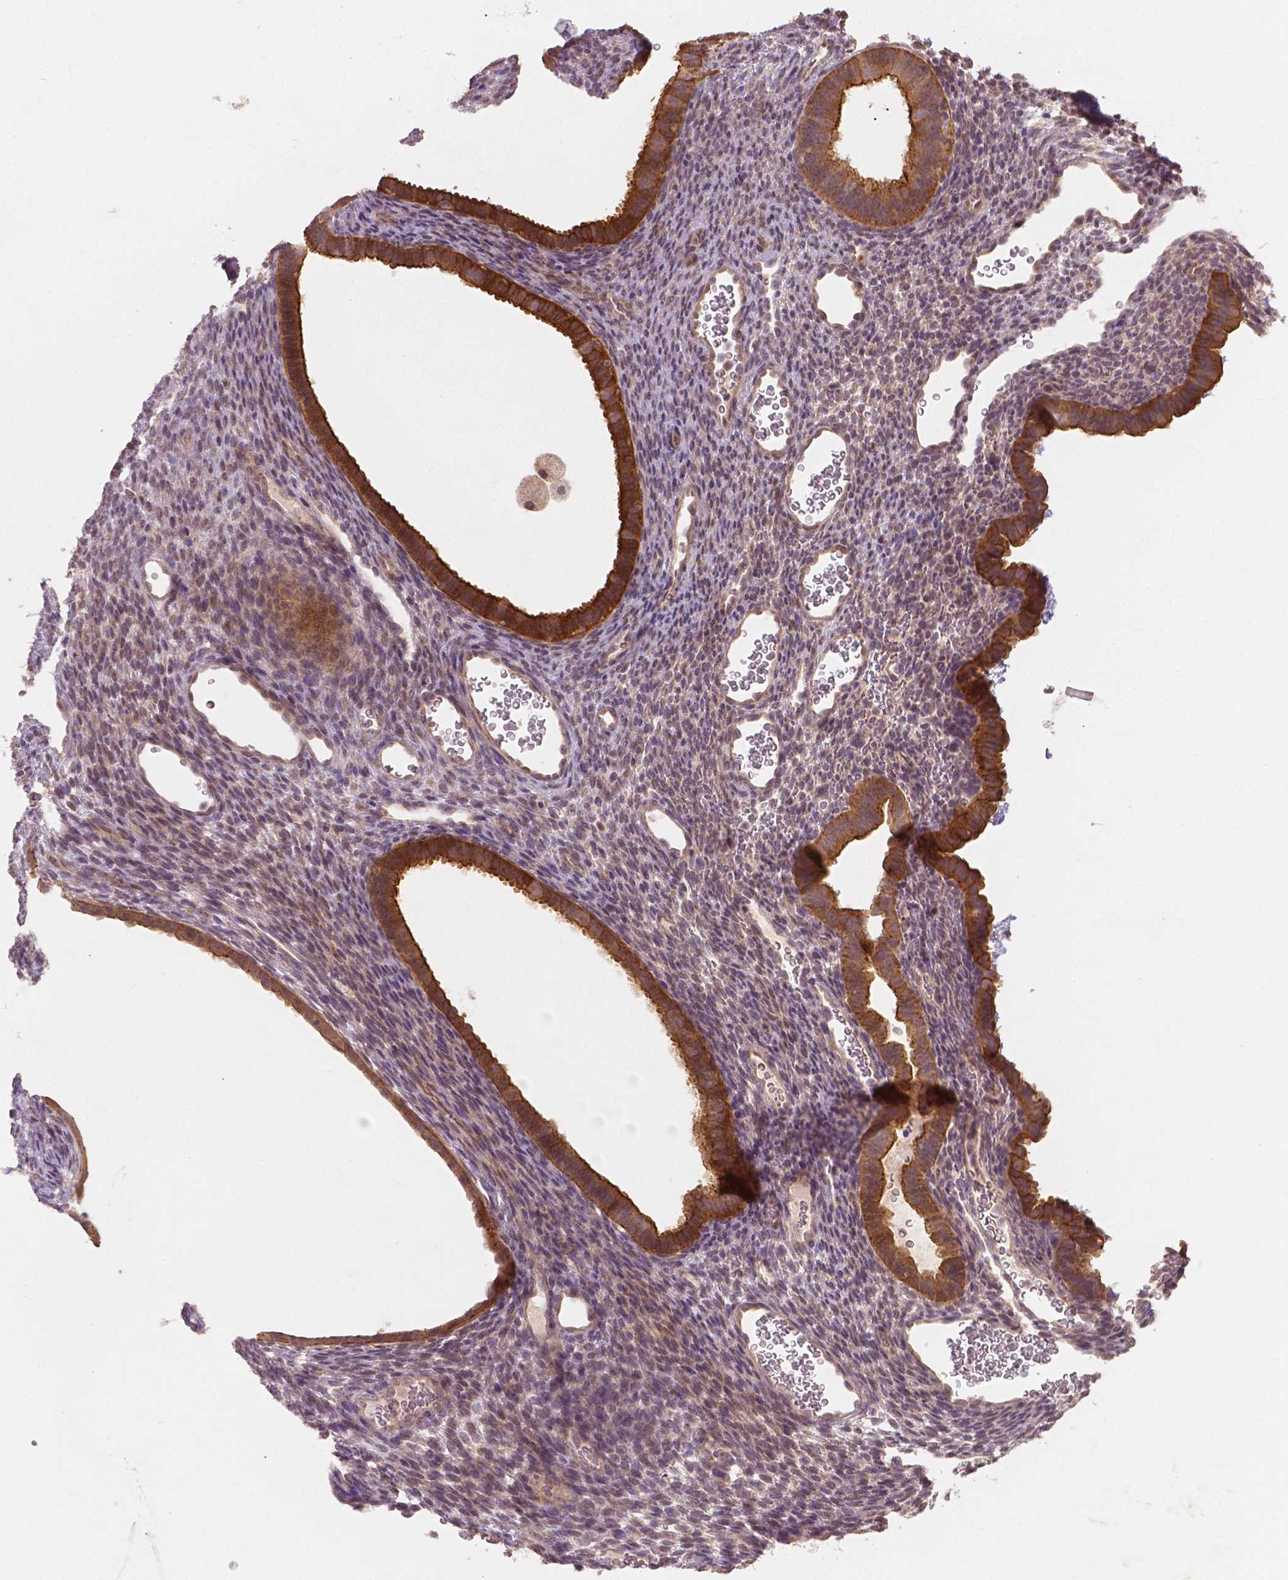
{"staining": {"intensity": "negative", "quantity": "none", "location": "none"}, "tissue": "endometrium", "cell_type": "Cells in endometrial stroma", "image_type": "normal", "snomed": [{"axis": "morphology", "description": "Normal tissue, NOS"}, {"axis": "topography", "description": "Endometrium"}], "caption": "The histopathology image reveals no significant positivity in cells in endometrial stroma of endometrium.", "gene": "CLBA1", "patient": {"sex": "female", "age": 34}}